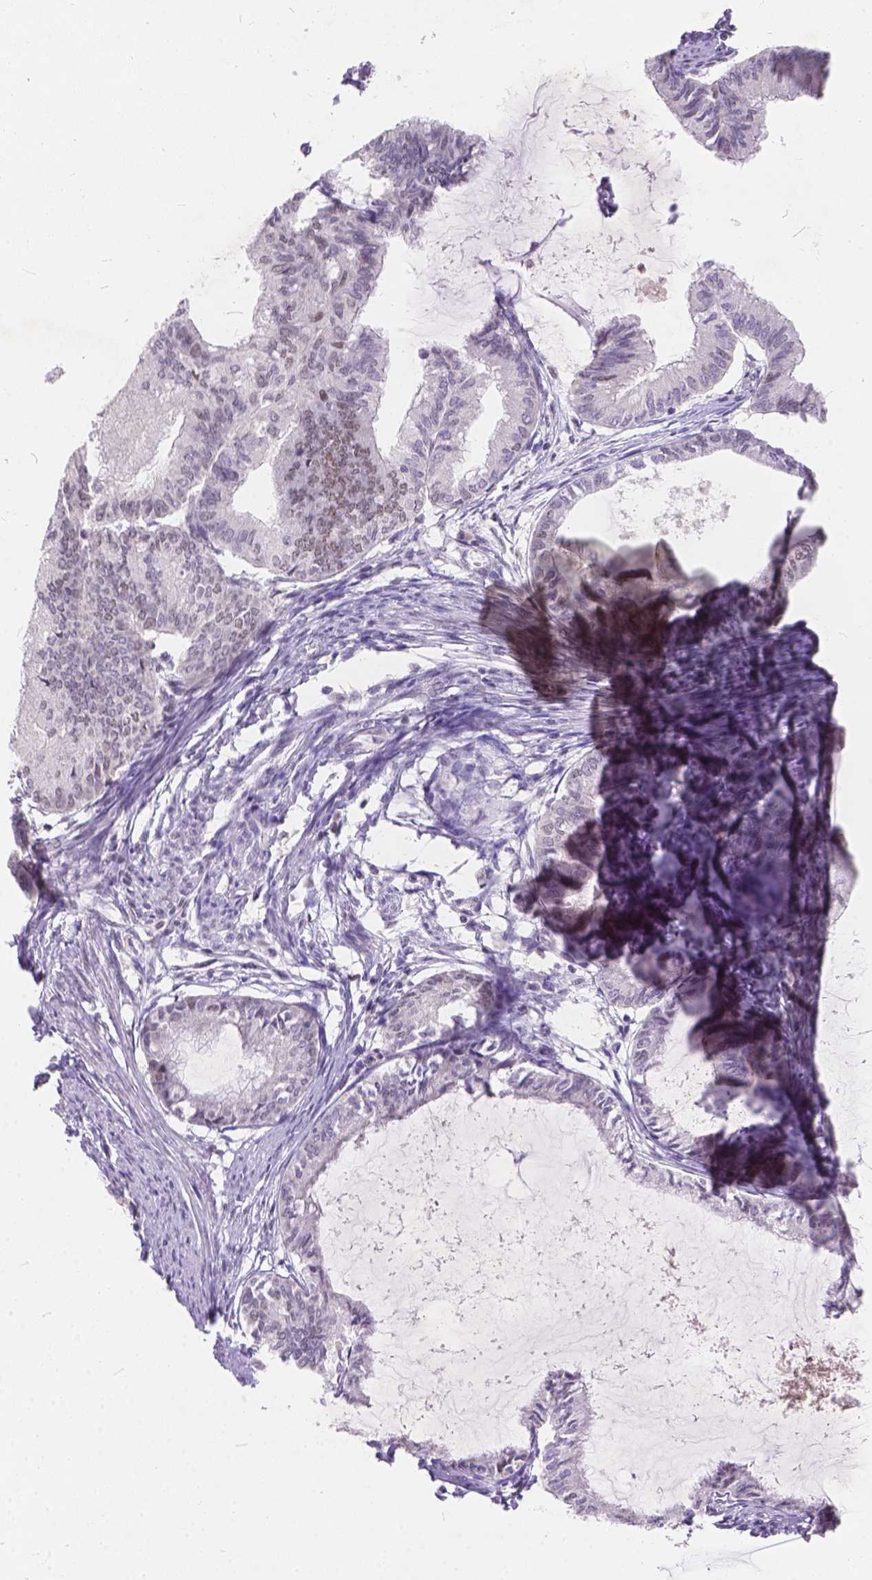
{"staining": {"intensity": "weak", "quantity": "25%-75%", "location": "nuclear"}, "tissue": "endometrial cancer", "cell_type": "Tumor cells", "image_type": "cancer", "snomed": [{"axis": "morphology", "description": "Adenocarcinoma, NOS"}, {"axis": "topography", "description": "Endometrium"}], "caption": "Endometrial cancer (adenocarcinoma) tissue displays weak nuclear staining in about 25%-75% of tumor cells", "gene": "FAM53A", "patient": {"sex": "female", "age": 86}}